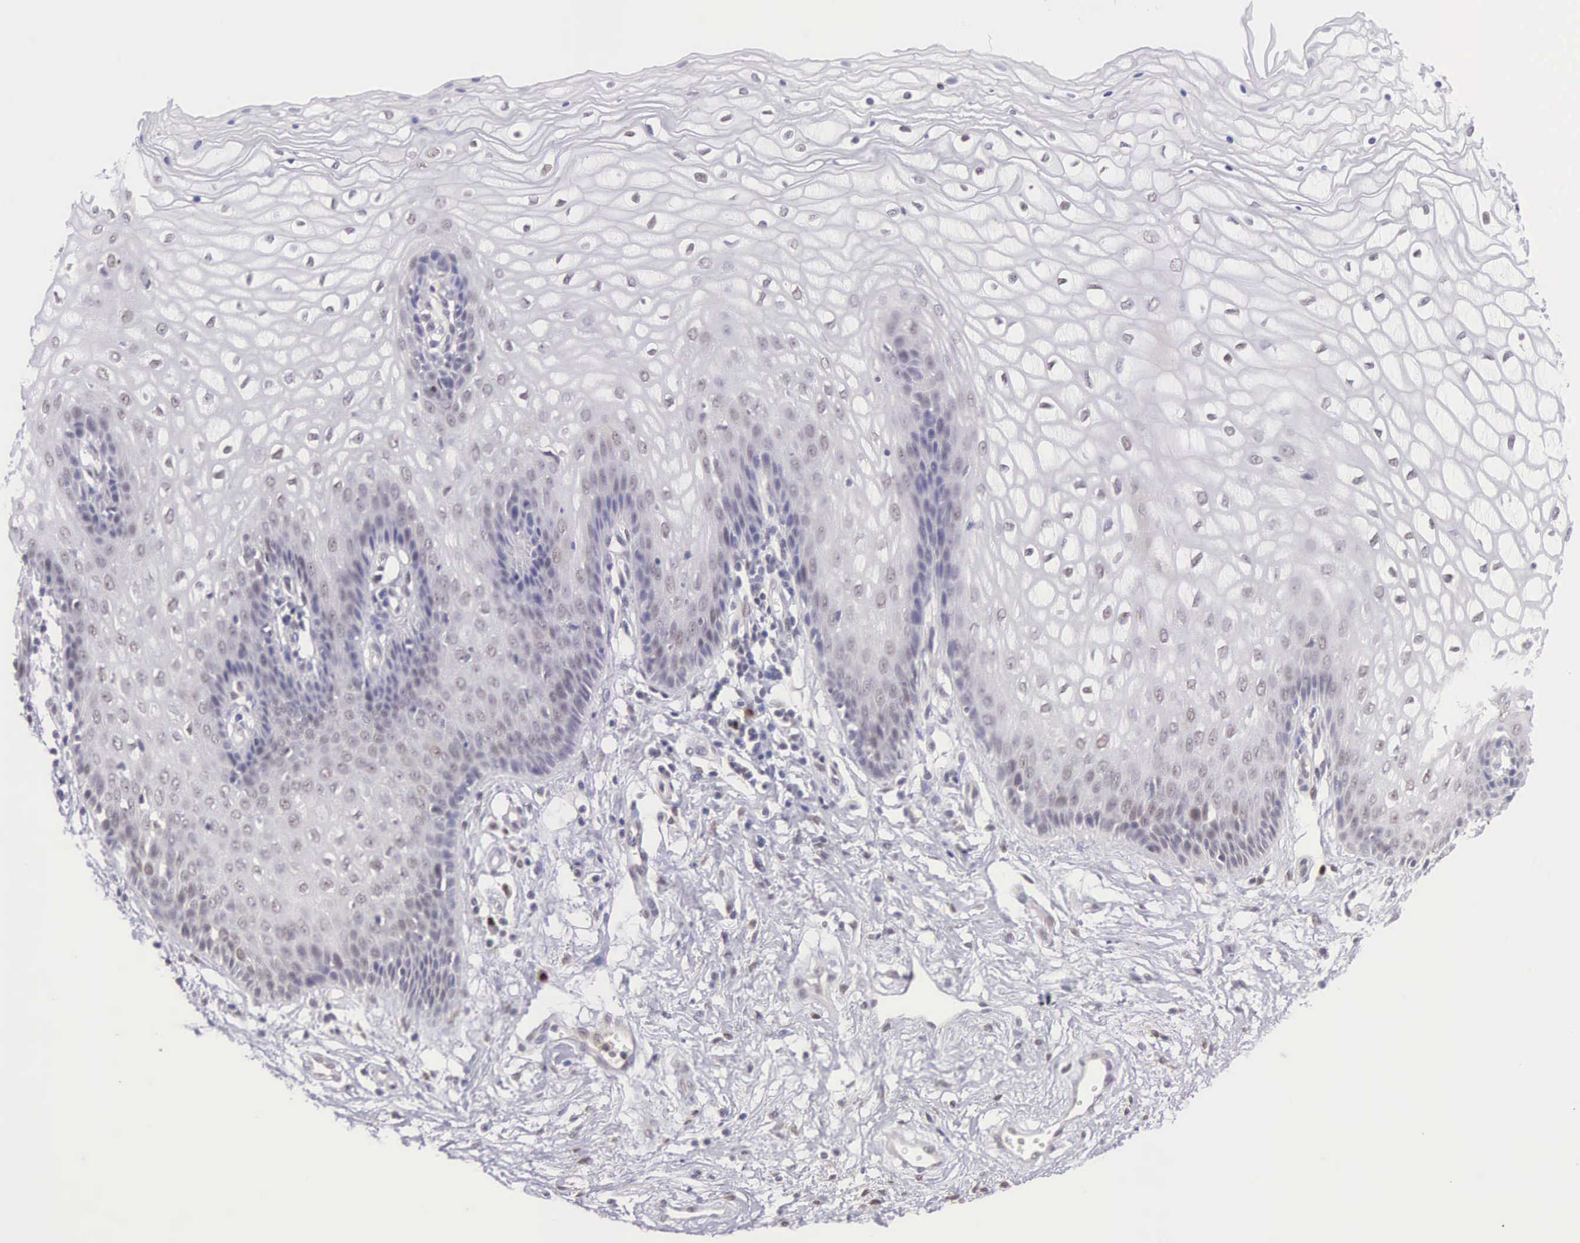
{"staining": {"intensity": "weak", "quantity": "25%-75%", "location": "nuclear"}, "tissue": "vagina", "cell_type": "Squamous epithelial cells", "image_type": "normal", "snomed": [{"axis": "morphology", "description": "Normal tissue, NOS"}, {"axis": "topography", "description": "Vagina"}], "caption": "Immunohistochemistry (IHC) staining of normal vagina, which demonstrates low levels of weak nuclear expression in about 25%-75% of squamous epithelial cells indicating weak nuclear protein staining. The staining was performed using DAB (3,3'-diaminobenzidine) (brown) for protein detection and nuclei were counterstained in hematoxylin (blue).", "gene": "CCDC117", "patient": {"sex": "female", "age": 34}}